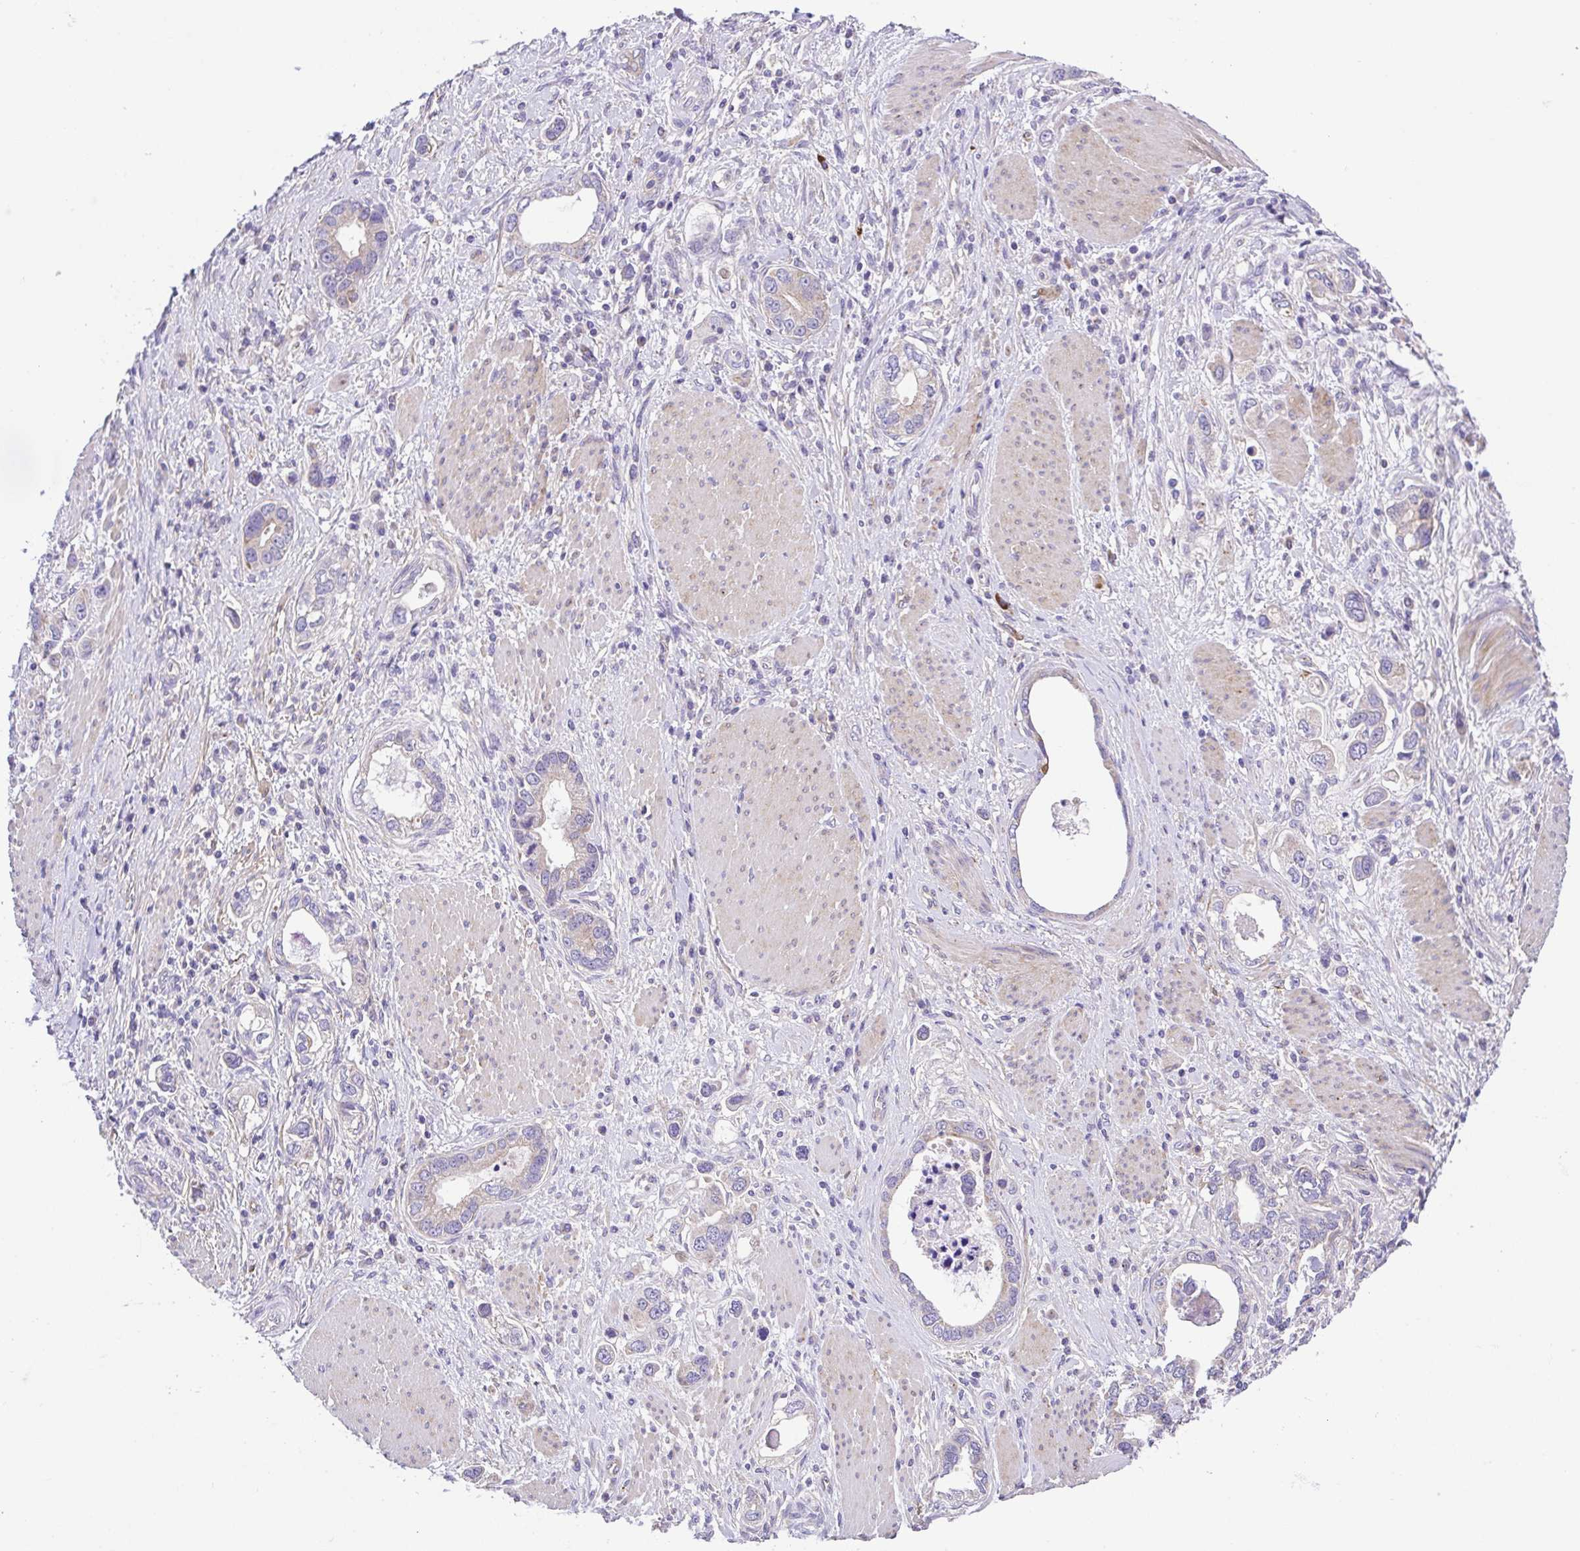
{"staining": {"intensity": "weak", "quantity": "<25%", "location": "cytoplasmic/membranous"}, "tissue": "stomach cancer", "cell_type": "Tumor cells", "image_type": "cancer", "snomed": [{"axis": "morphology", "description": "Adenocarcinoma, NOS"}, {"axis": "topography", "description": "Stomach, lower"}], "caption": "Immunohistochemistry of human stomach adenocarcinoma displays no expression in tumor cells.", "gene": "SLC13A1", "patient": {"sex": "female", "age": 93}}